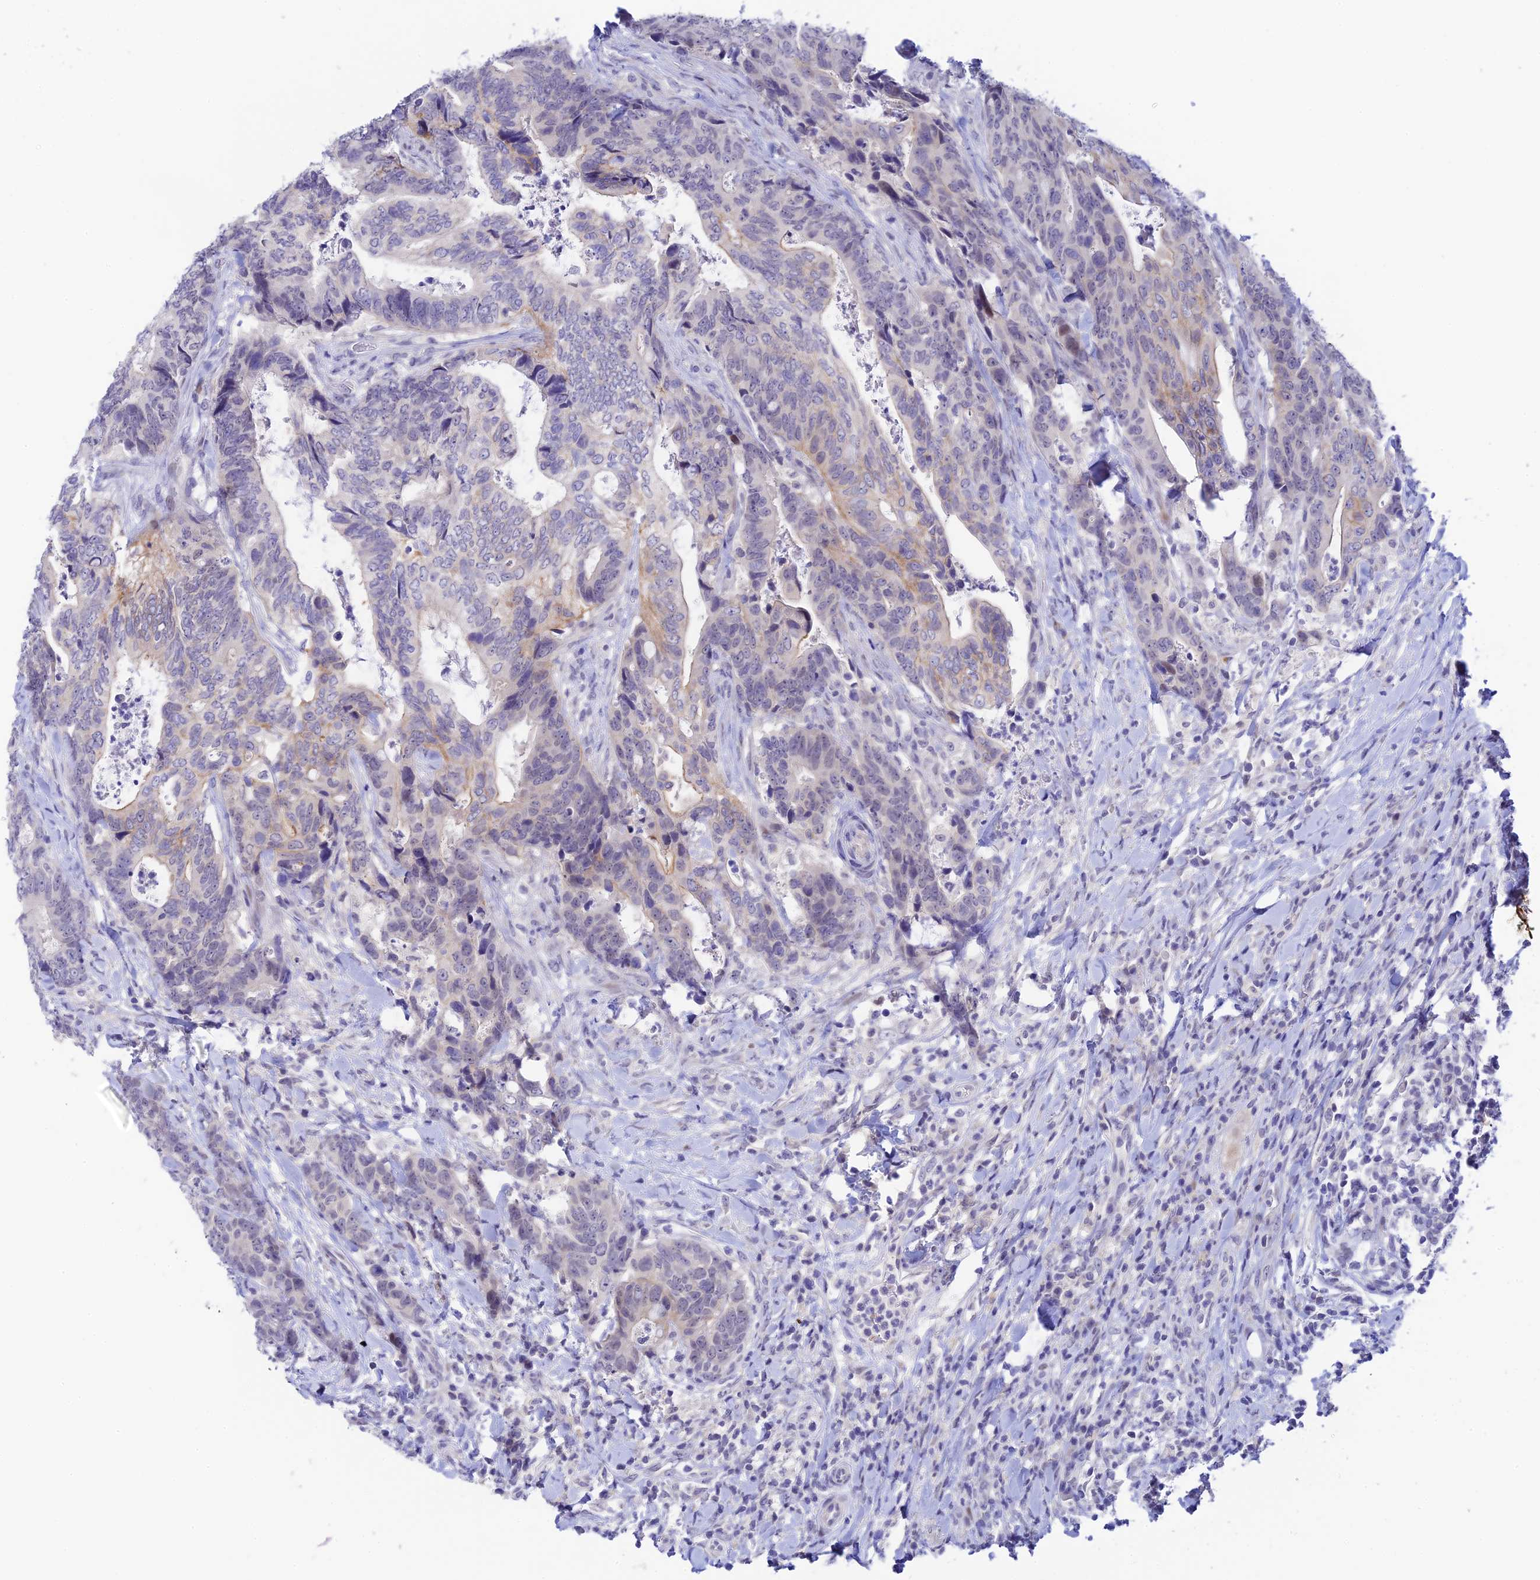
{"staining": {"intensity": "negative", "quantity": "none", "location": "none"}, "tissue": "colorectal cancer", "cell_type": "Tumor cells", "image_type": "cancer", "snomed": [{"axis": "morphology", "description": "Adenocarcinoma, NOS"}, {"axis": "topography", "description": "Colon"}], "caption": "High magnification brightfield microscopy of adenocarcinoma (colorectal) stained with DAB (brown) and counterstained with hematoxylin (blue): tumor cells show no significant positivity.", "gene": "RASGEF1B", "patient": {"sex": "female", "age": 82}}